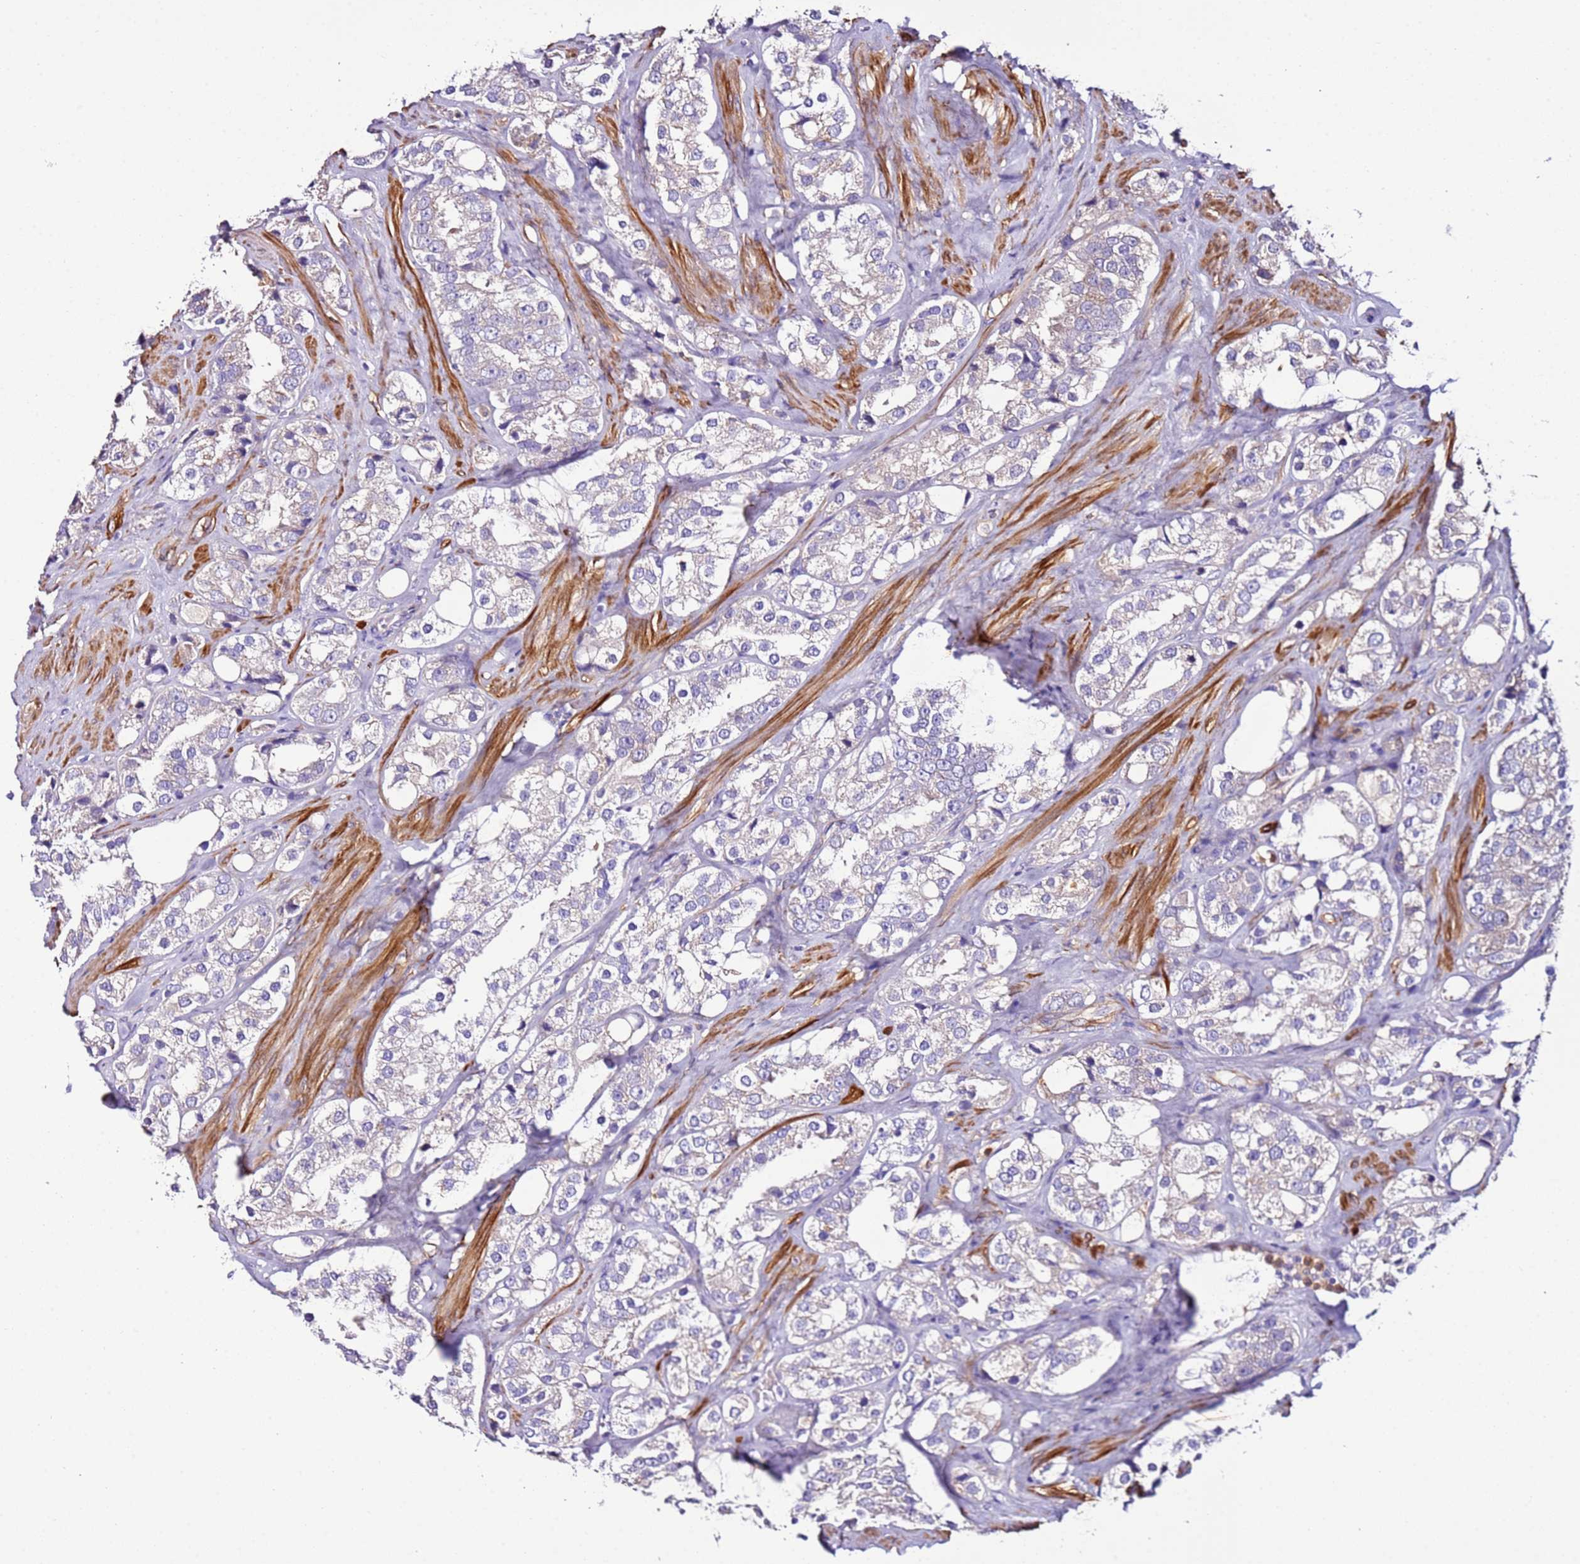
{"staining": {"intensity": "negative", "quantity": "none", "location": "none"}, "tissue": "prostate cancer", "cell_type": "Tumor cells", "image_type": "cancer", "snomed": [{"axis": "morphology", "description": "Adenocarcinoma, NOS"}, {"axis": "topography", "description": "Prostate"}], "caption": "Prostate cancer (adenocarcinoma) was stained to show a protein in brown. There is no significant expression in tumor cells.", "gene": "FAM174C", "patient": {"sex": "male", "age": 79}}